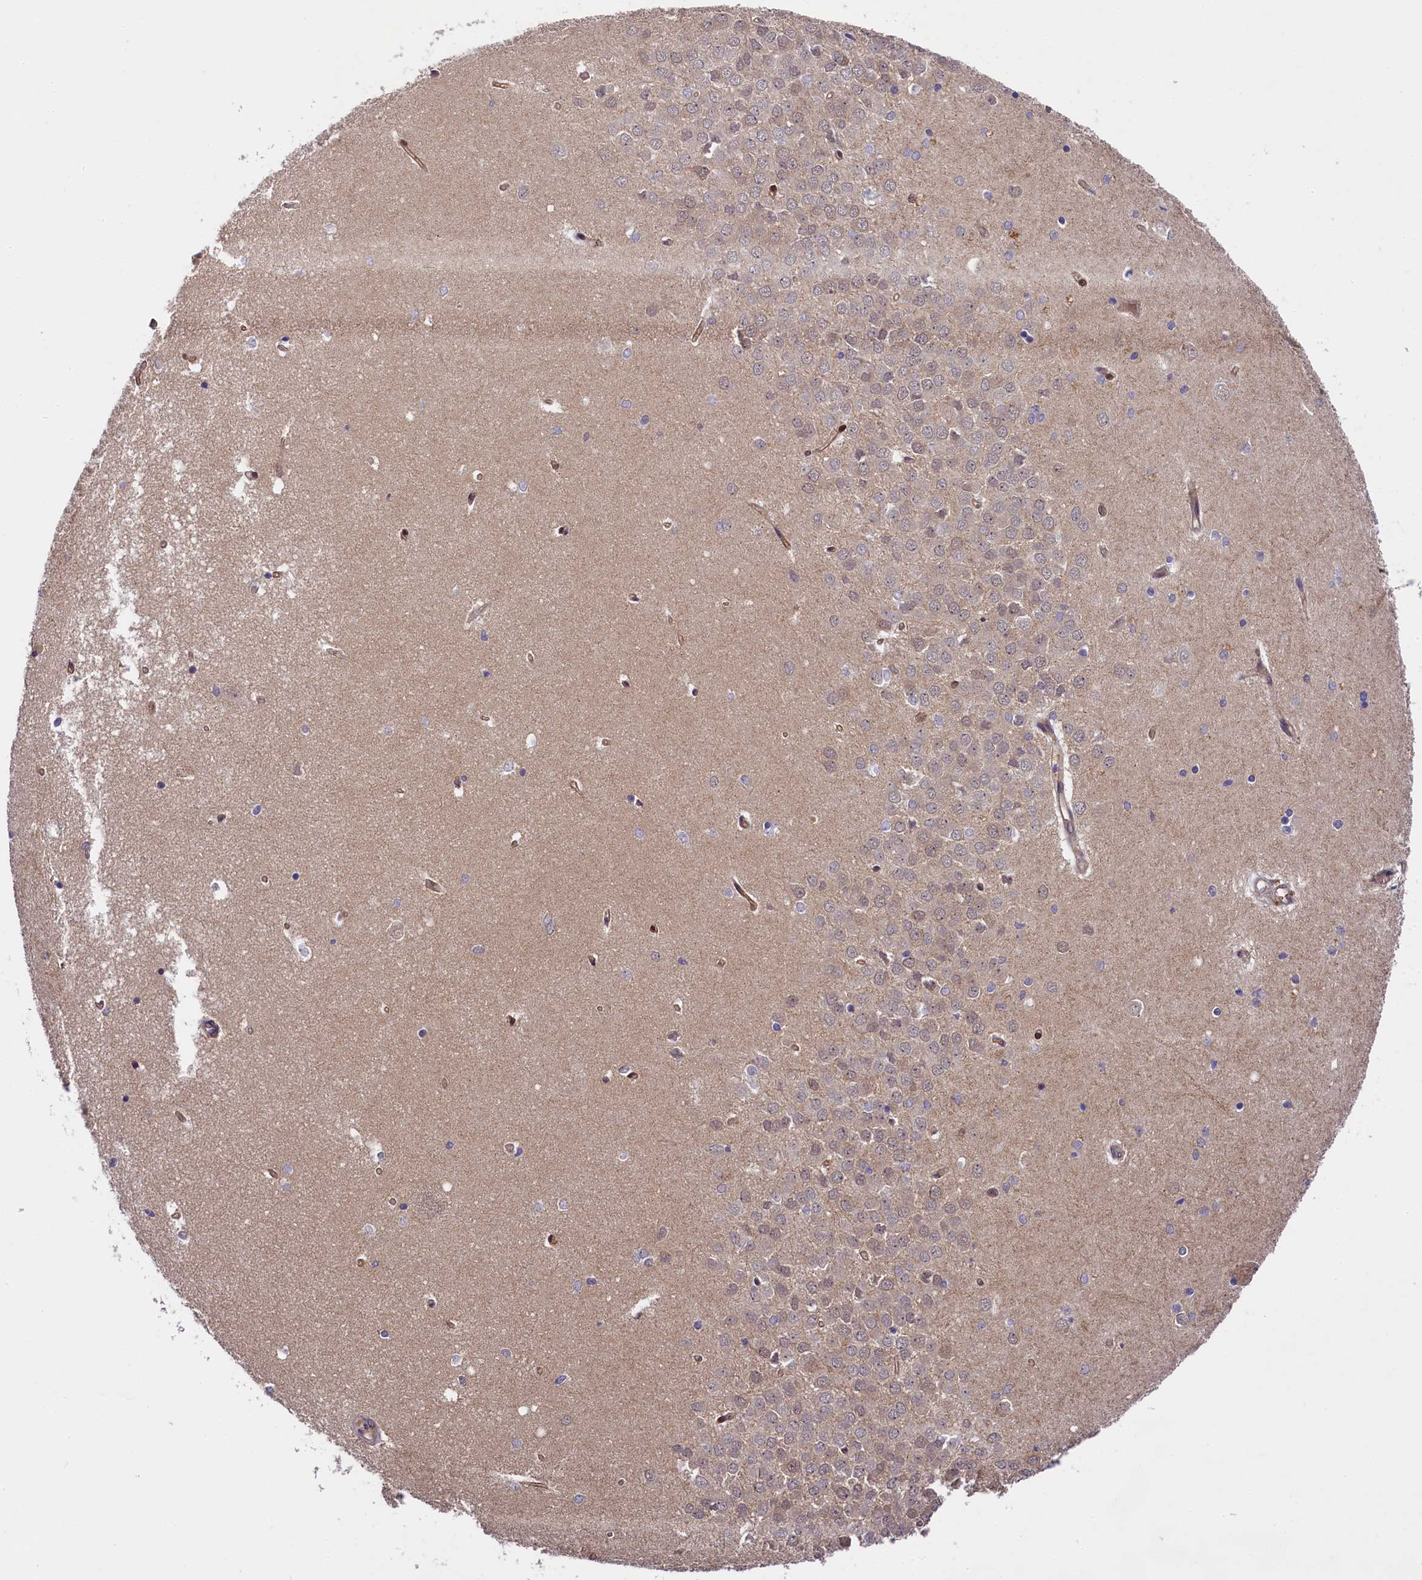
{"staining": {"intensity": "weak", "quantity": "25%-75%", "location": "cytoplasmic/membranous,nuclear"}, "tissue": "hippocampus", "cell_type": "Glial cells", "image_type": "normal", "snomed": [{"axis": "morphology", "description": "Normal tissue, NOS"}, {"axis": "topography", "description": "Hippocampus"}], "caption": "Glial cells exhibit weak cytoplasmic/membranous,nuclear positivity in about 25%-75% of cells in normal hippocampus. Using DAB (brown) and hematoxylin (blue) stains, captured at high magnification using brightfield microscopy.", "gene": "SNRK", "patient": {"sex": "male", "age": 45}}